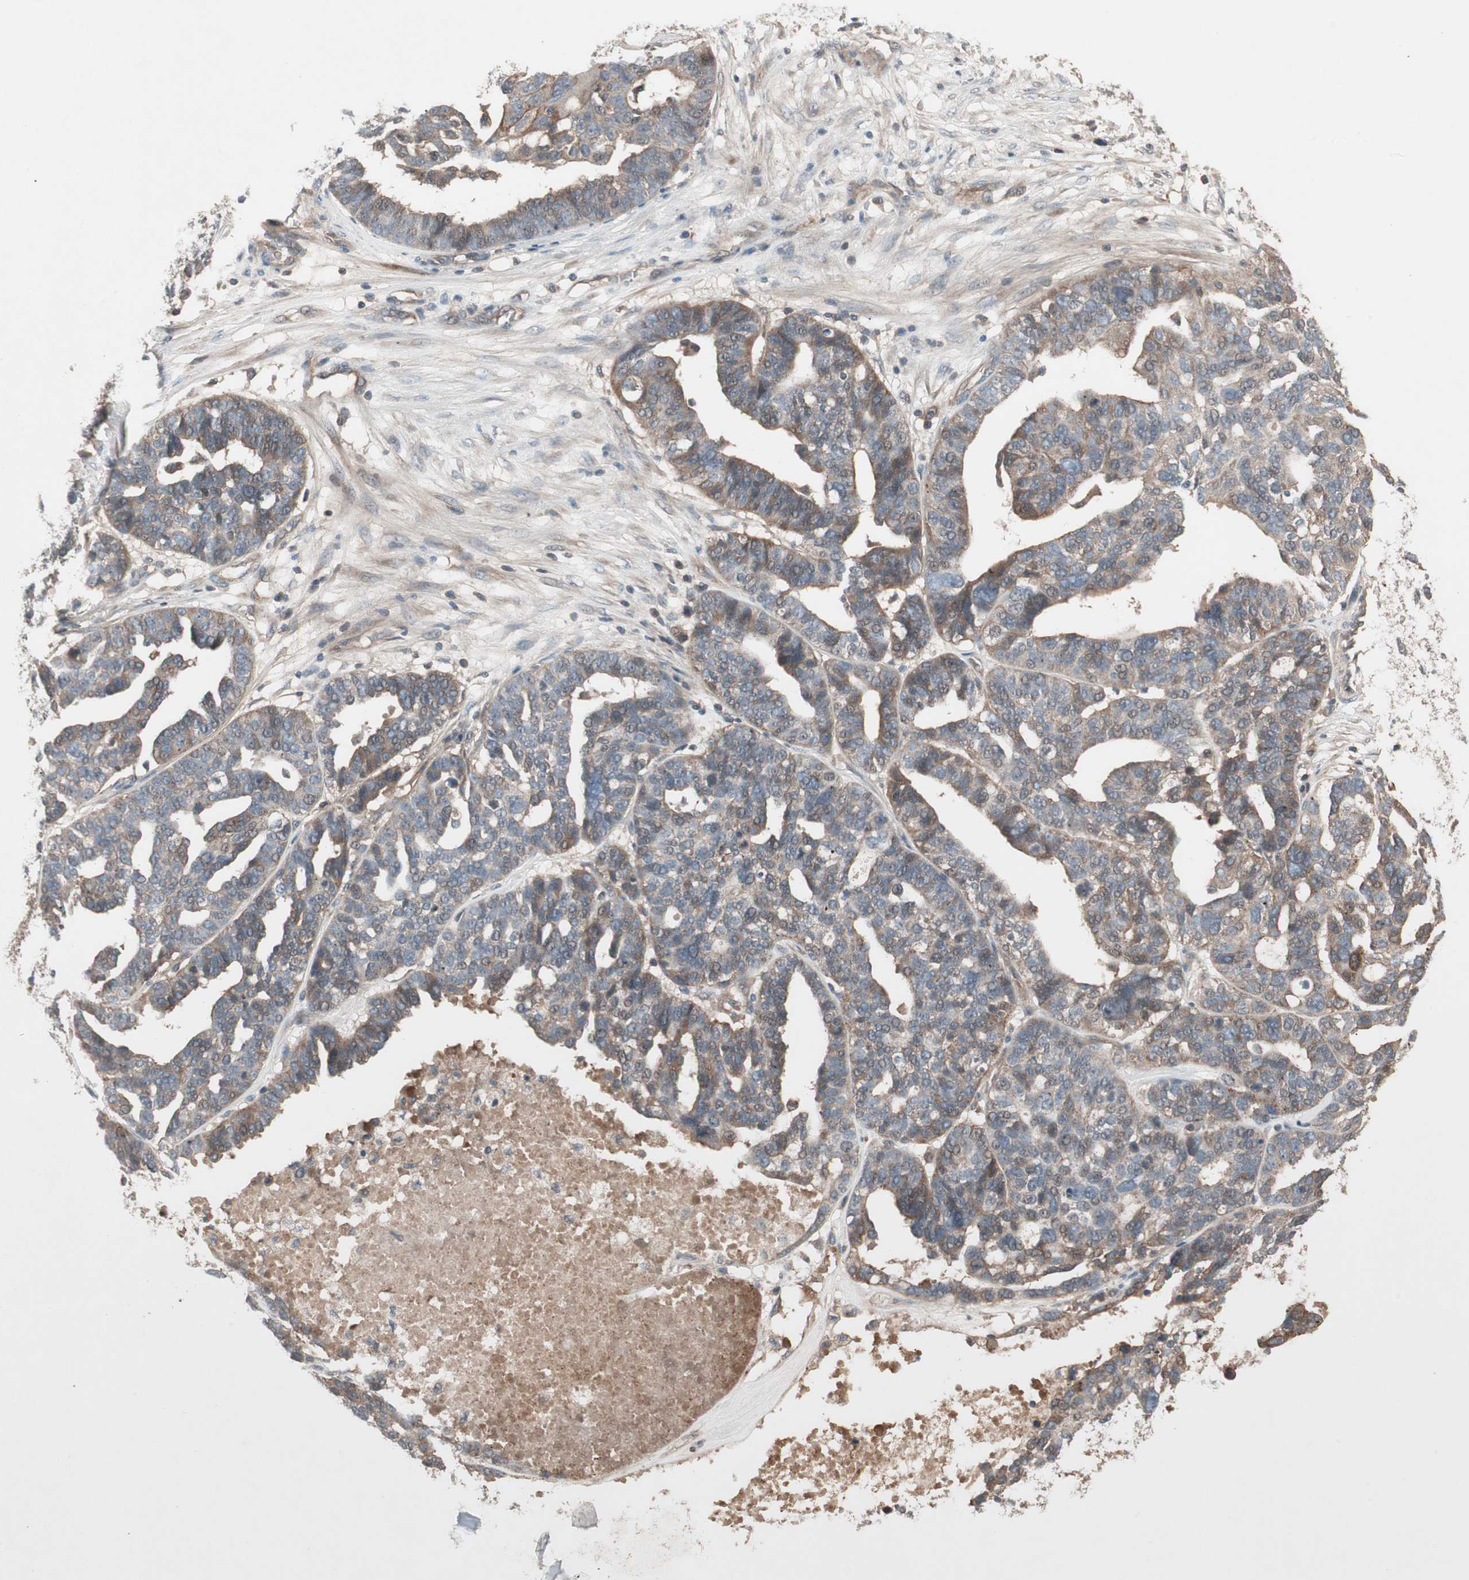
{"staining": {"intensity": "weak", "quantity": "25%-75%", "location": "cytoplasmic/membranous"}, "tissue": "ovarian cancer", "cell_type": "Tumor cells", "image_type": "cancer", "snomed": [{"axis": "morphology", "description": "Cystadenocarcinoma, serous, NOS"}, {"axis": "topography", "description": "Ovary"}], "caption": "This photomicrograph displays ovarian cancer stained with immunohistochemistry to label a protein in brown. The cytoplasmic/membranous of tumor cells show weak positivity for the protein. Nuclei are counter-stained blue.", "gene": "TFPI", "patient": {"sex": "female", "age": 59}}